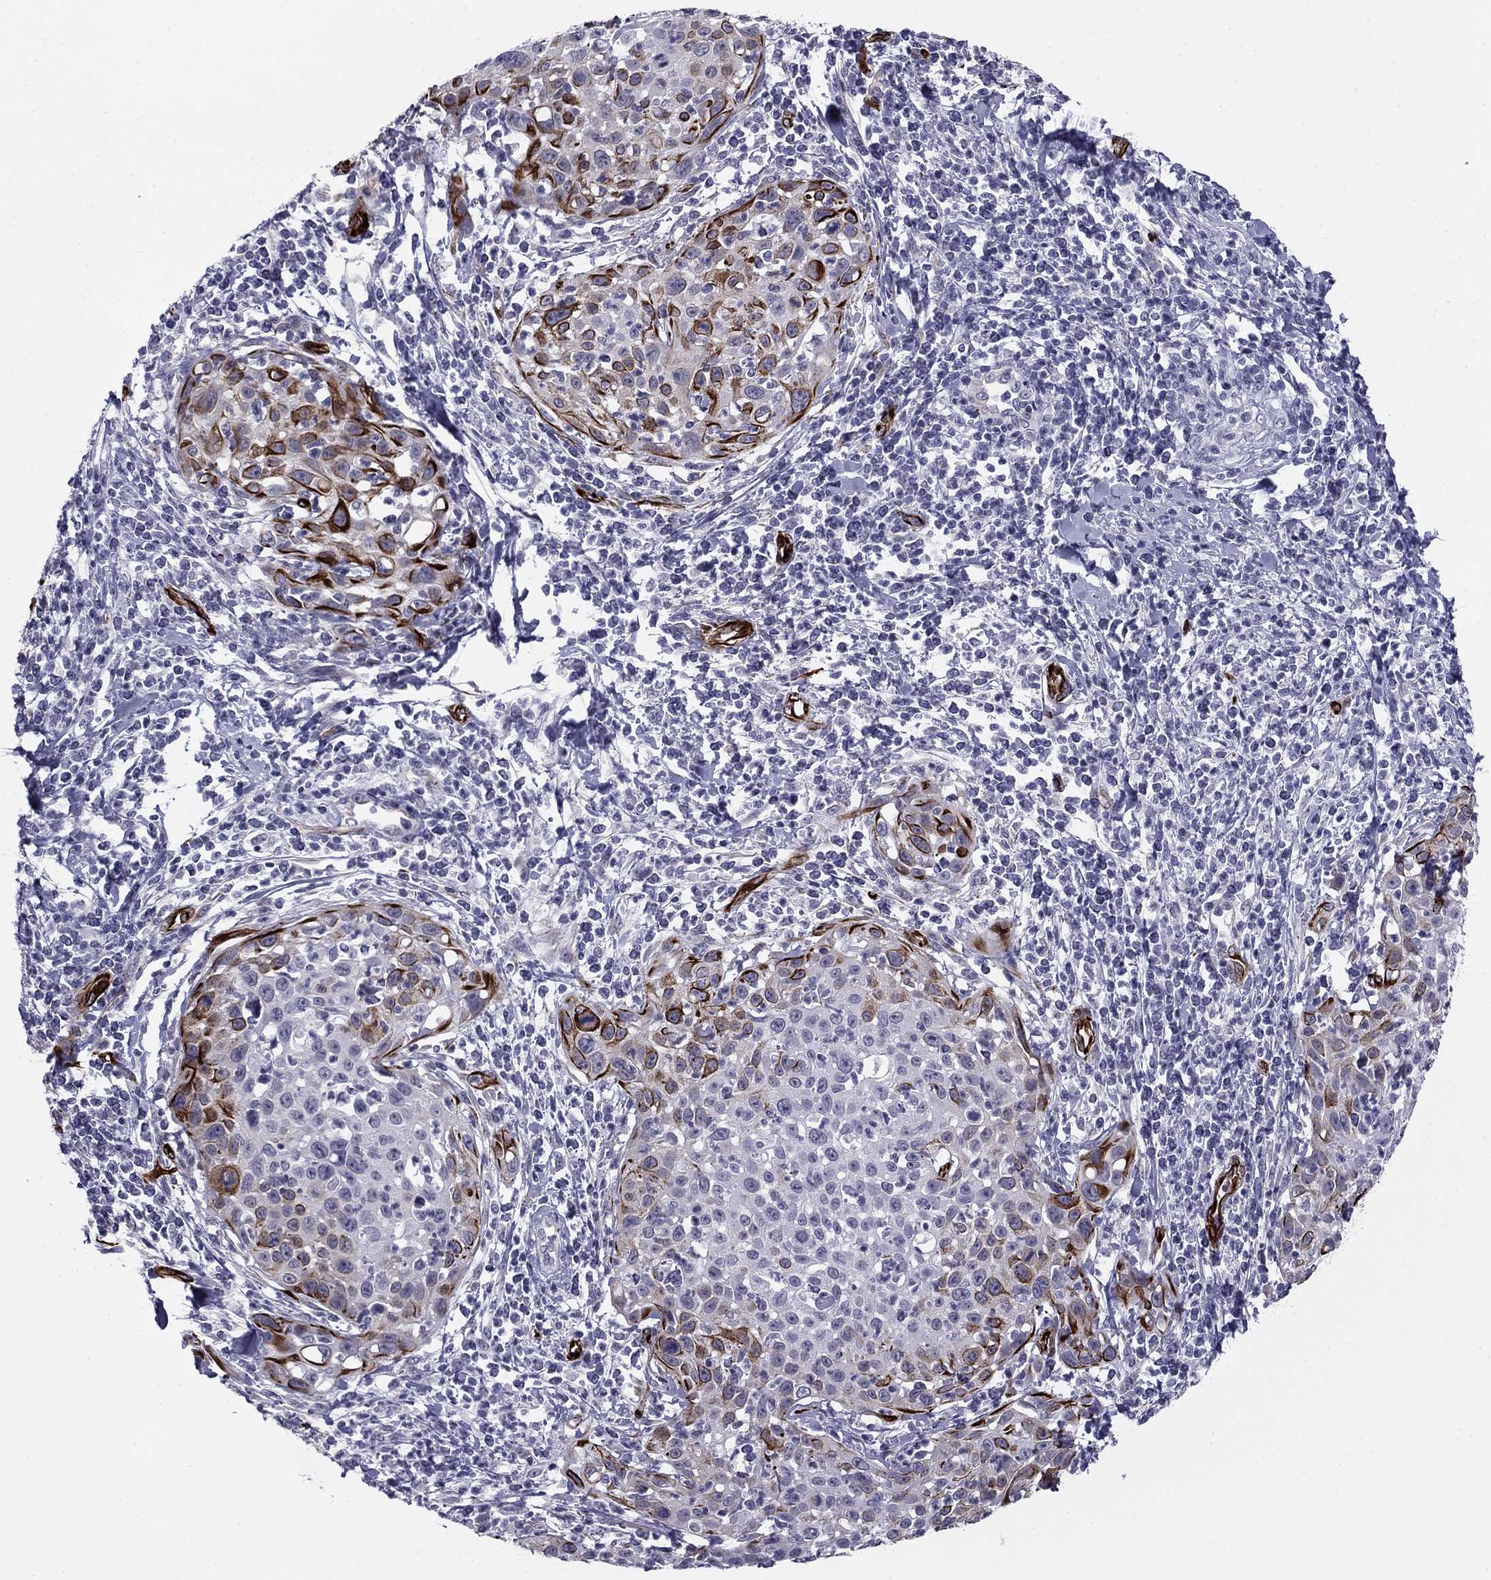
{"staining": {"intensity": "strong", "quantity": "<25%", "location": "cytoplasmic/membranous"}, "tissue": "cervical cancer", "cell_type": "Tumor cells", "image_type": "cancer", "snomed": [{"axis": "morphology", "description": "Squamous cell carcinoma, NOS"}, {"axis": "topography", "description": "Cervix"}], "caption": "DAB immunohistochemical staining of human cervical cancer (squamous cell carcinoma) displays strong cytoplasmic/membranous protein positivity in about <25% of tumor cells.", "gene": "ANKS4B", "patient": {"sex": "female", "age": 26}}